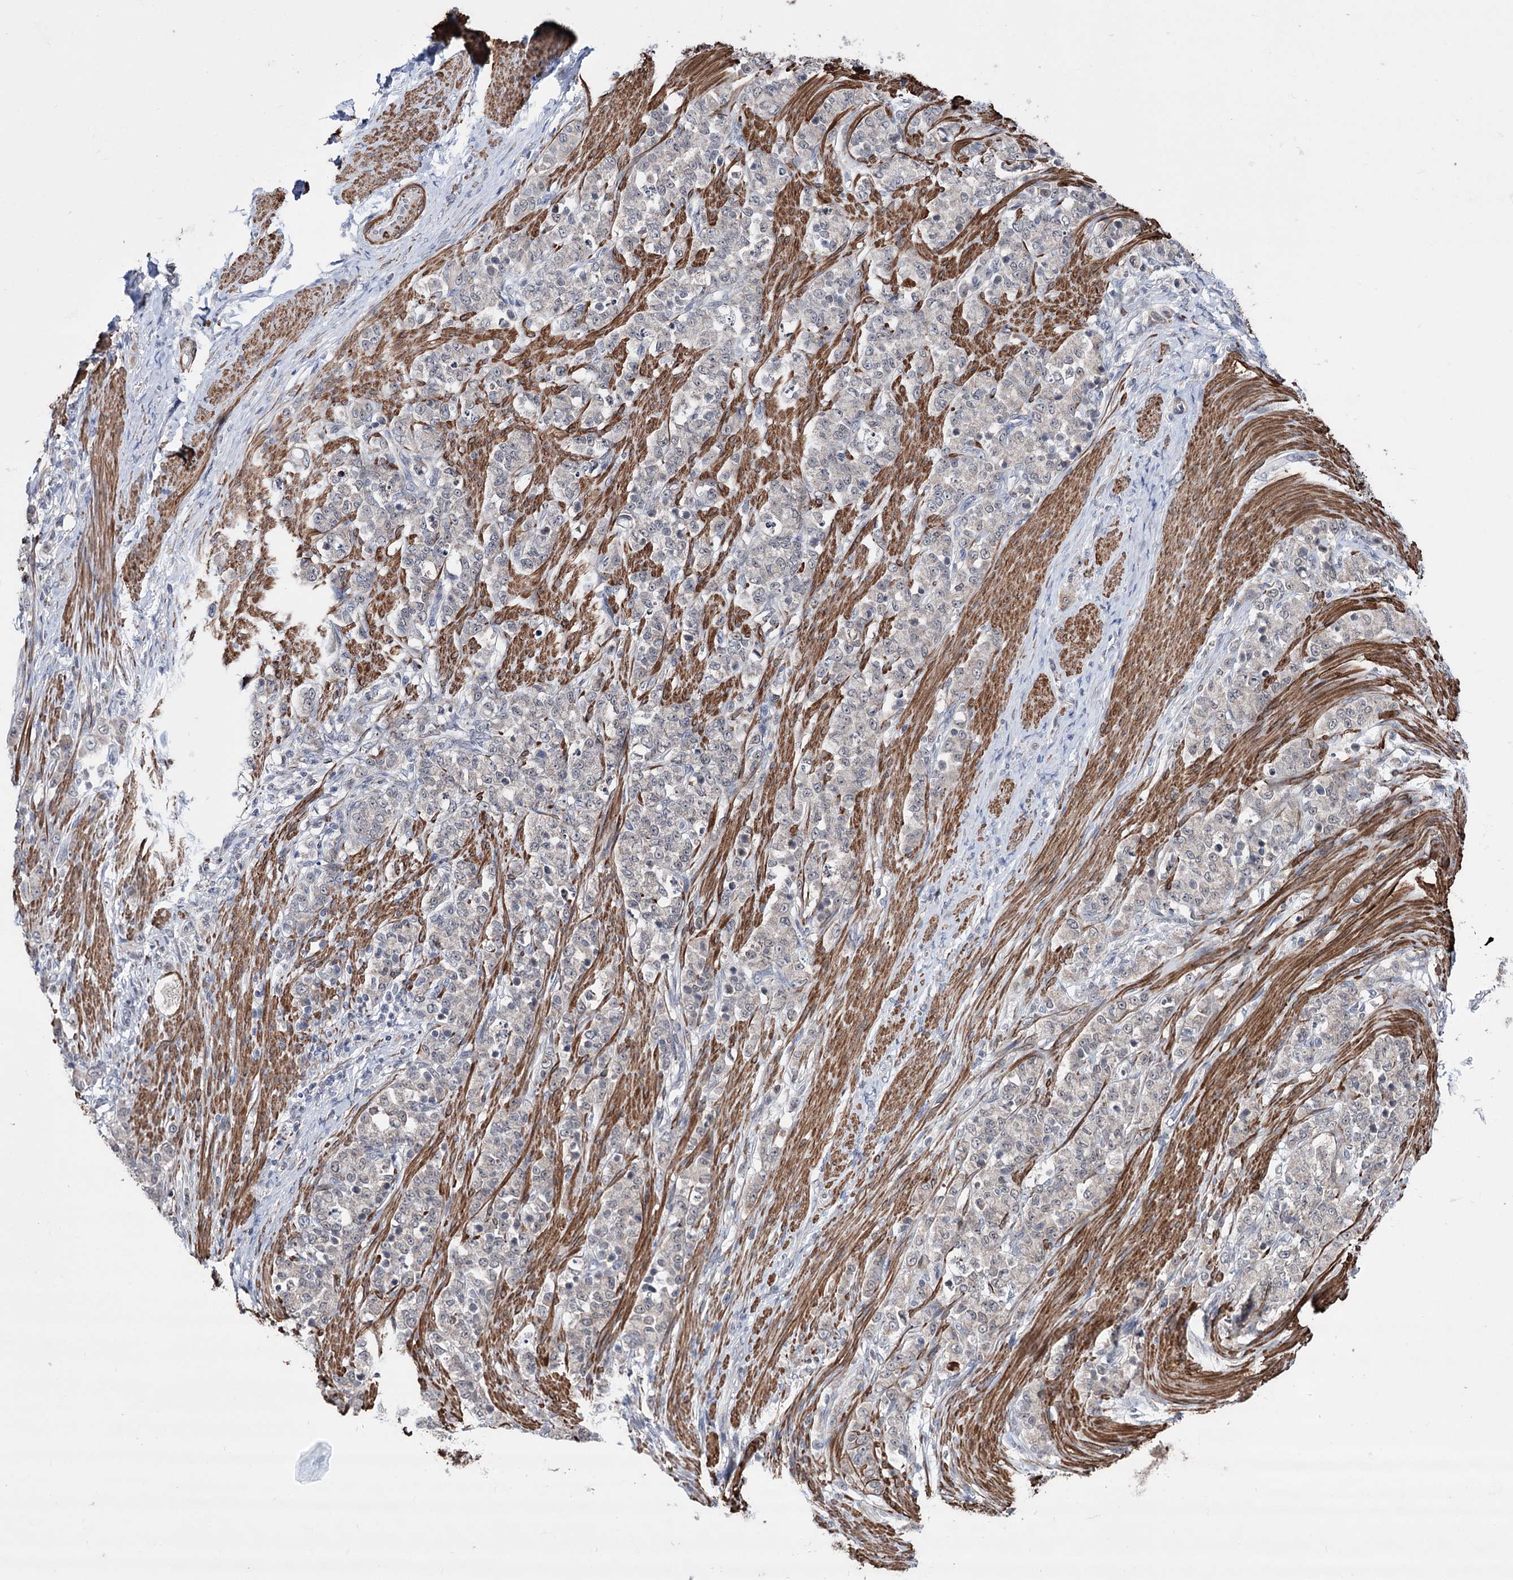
{"staining": {"intensity": "negative", "quantity": "none", "location": "none"}, "tissue": "stomach cancer", "cell_type": "Tumor cells", "image_type": "cancer", "snomed": [{"axis": "morphology", "description": "Adenocarcinoma, NOS"}, {"axis": "topography", "description": "Stomach"}], "caption": "Adenocarcinoma (stomach) stained for a protein using immunohistochemistry exhibits no staining tumor cells.", "gene": "PPRC1", "patient": {"sex": "female", "age": 79}}